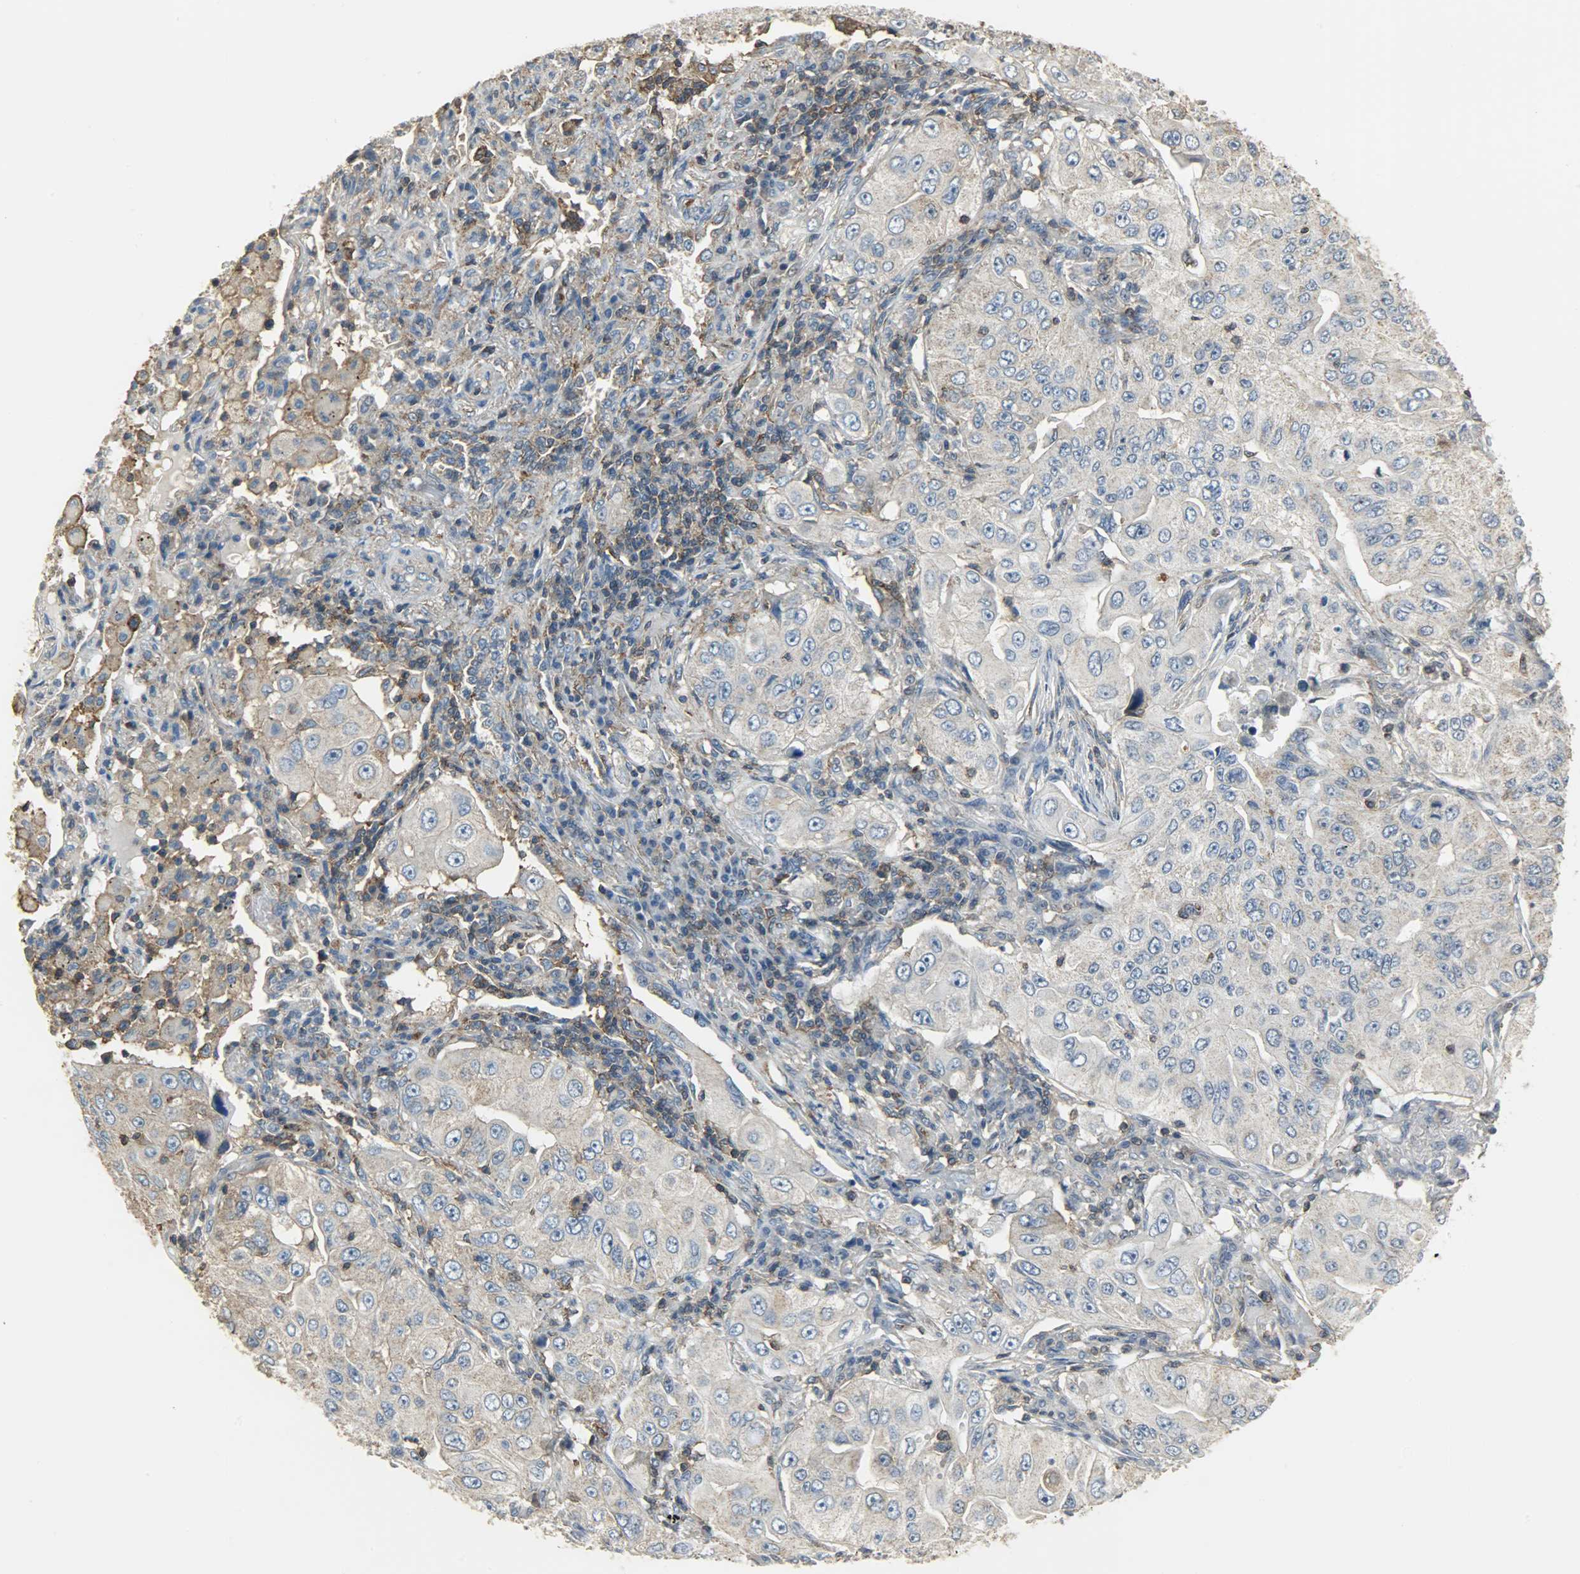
{"staining": {"intensity": "weak", "quantity": ">75%", "location": "cytoplasmic/membranous"}, "tissue": "lung cancer", "cell_type": "Tumor cells", "image_type": "cancer", "snomed": [{"axis": "morphology", "description": "Adenocarcinoma, NOS"}, {"axis": "topography", "description": "Lung"}], "caption": "Lung adenocarcinoma was stained to show a protein in brown. There is low levels of weak cytoplasmic/membranous positivity in approximately >75% of tumor cells.", "gene": "DNAJA4", "patient": {"sex": "male", "age": 84}}